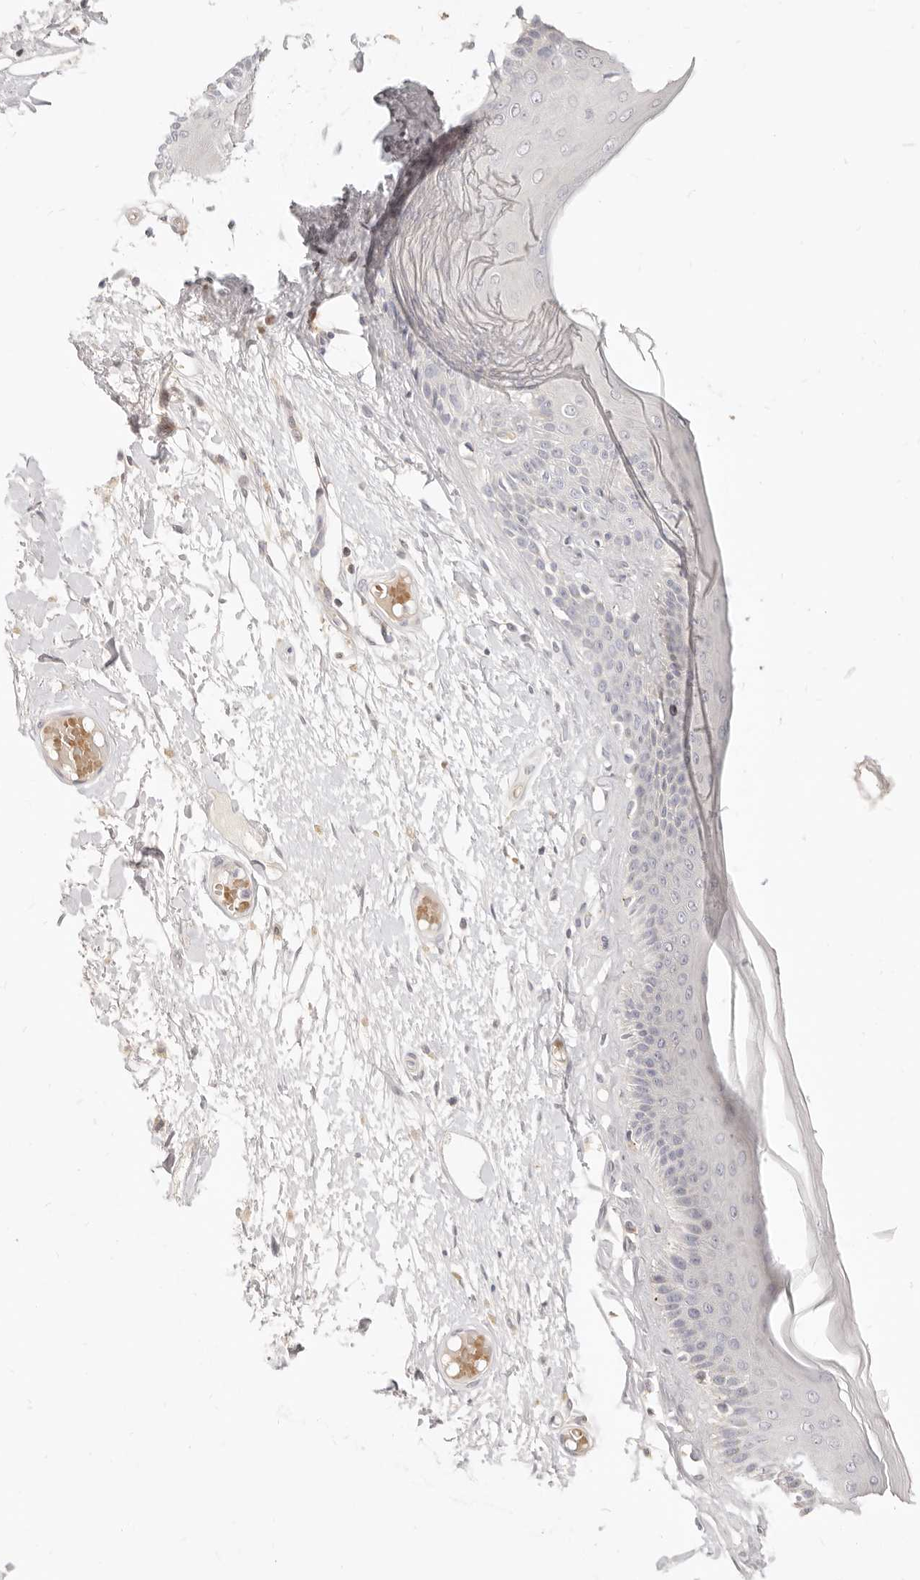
{"staining": {"intensity": "moderate", "quantity": "<25%", "location": "cytoplasmic/membranous"}, "tissue": "skin", "cell_type": "Epidermal cells", "image_type": "normal", "snomed": [{"axis": "morphology", "description": "Normal tissue, NOS"}, {"axis": "topography", "description": "Vulva"}], "caption": "The immunohistochemical stain labels moderate cytoplasmic/membranous expression in epidermal cells of benign skin.", "gene": "LTB4R2", "patient": {"sex": "female", "age": 73}}